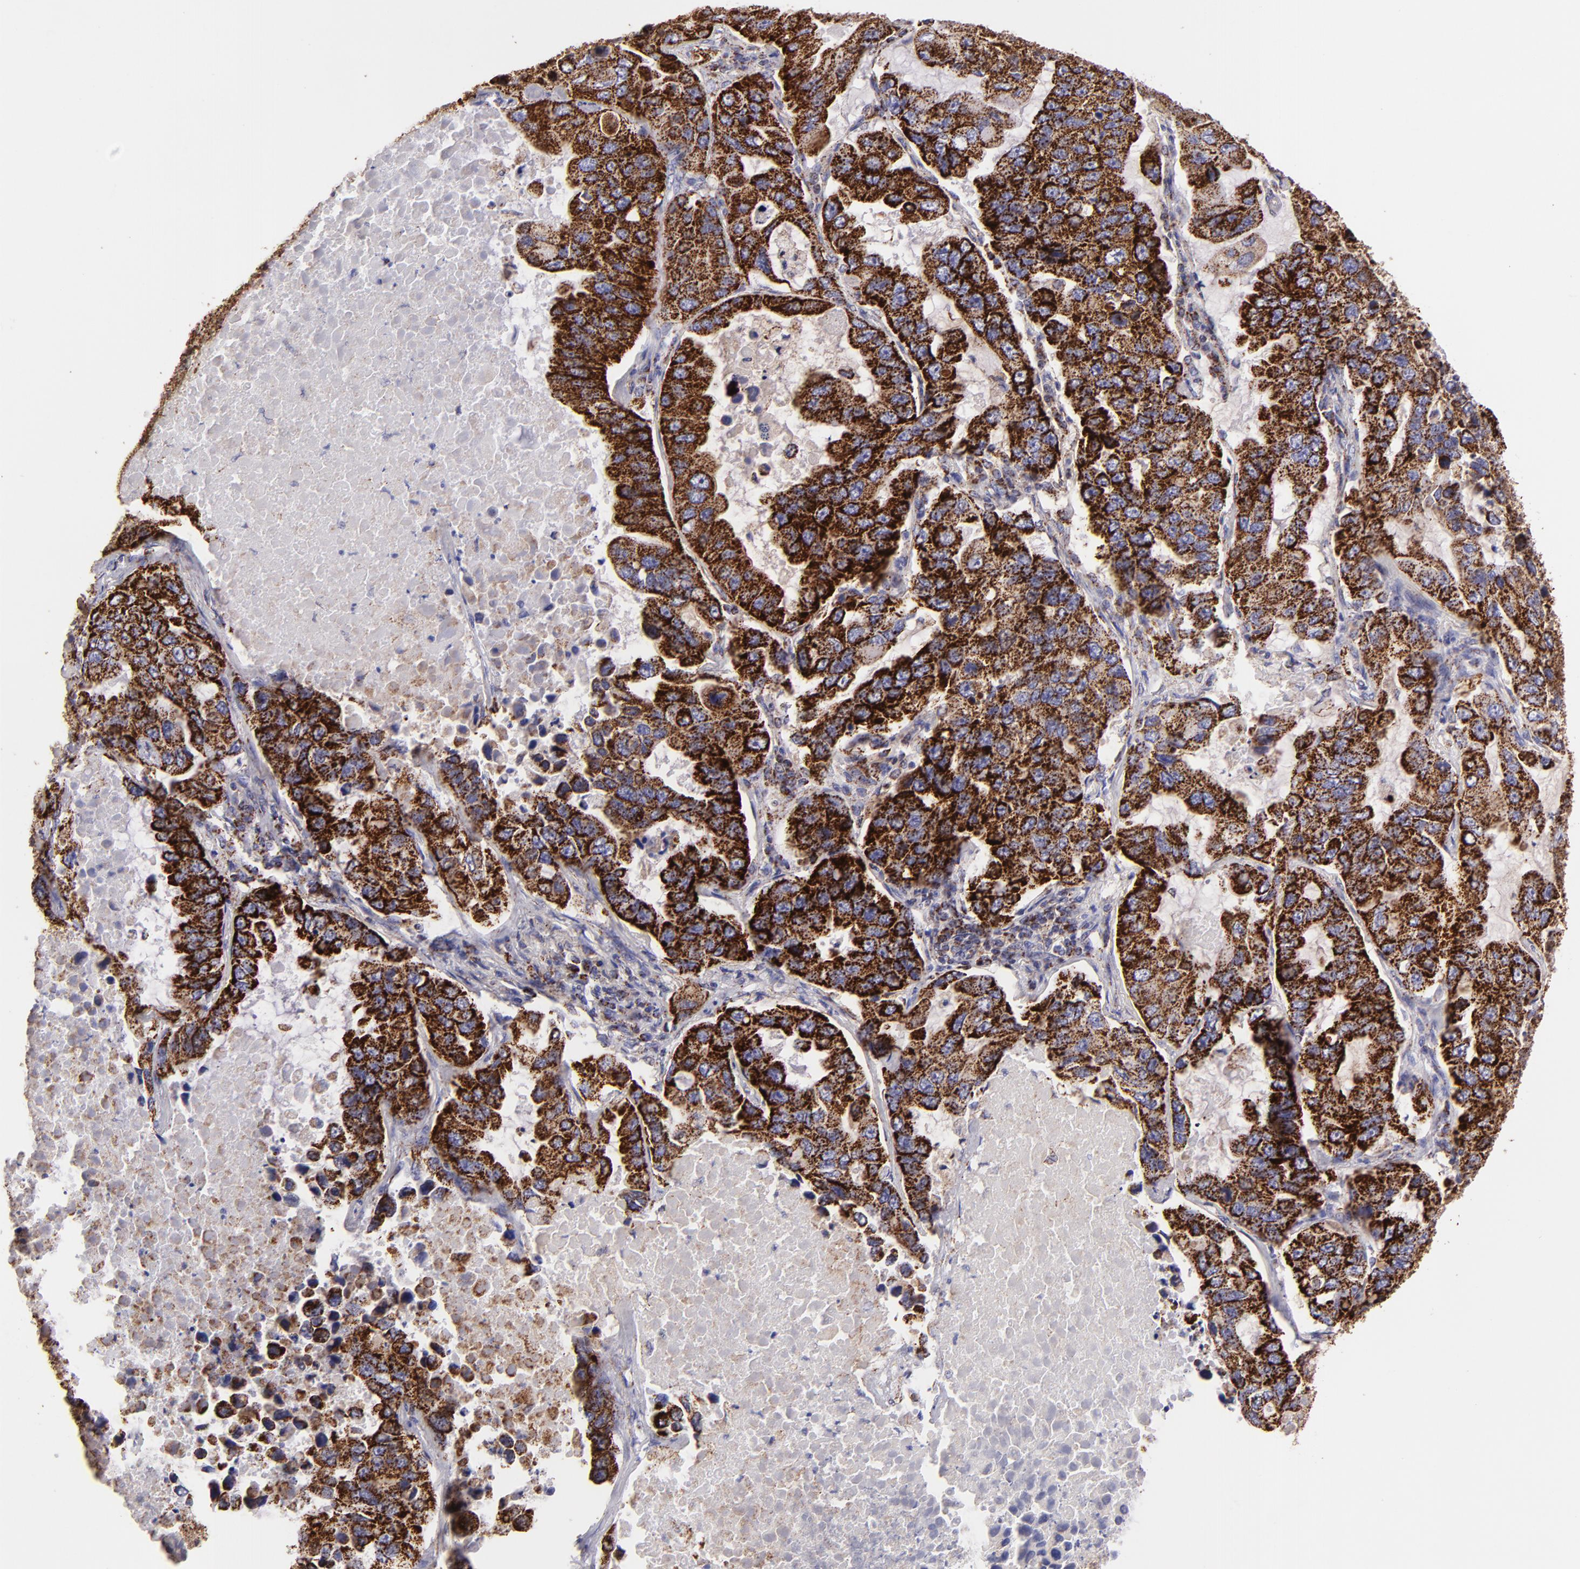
{"staining": {"intensity": "strong", "quantity": ">75%", "location": "cytoplasmic/membranous"}, "tissue": "lung cancer", "cell_type": "Tumor cells", "image_type": "cancer", "snomed": [{"axis": "morphology", "description": "Adenocarcinoma, NOS"}, {"axis": "topography", "description": "Lung"}], "caption": "About >75% of tumor cells in human adenocarcinoma (lung) demonstrate strong cytoplasmic/membranous protein positivity as visualized by brown immunohistochemical staining.", "gene": "HSPD1", "patient": {"sex": "male", "age": 64}}